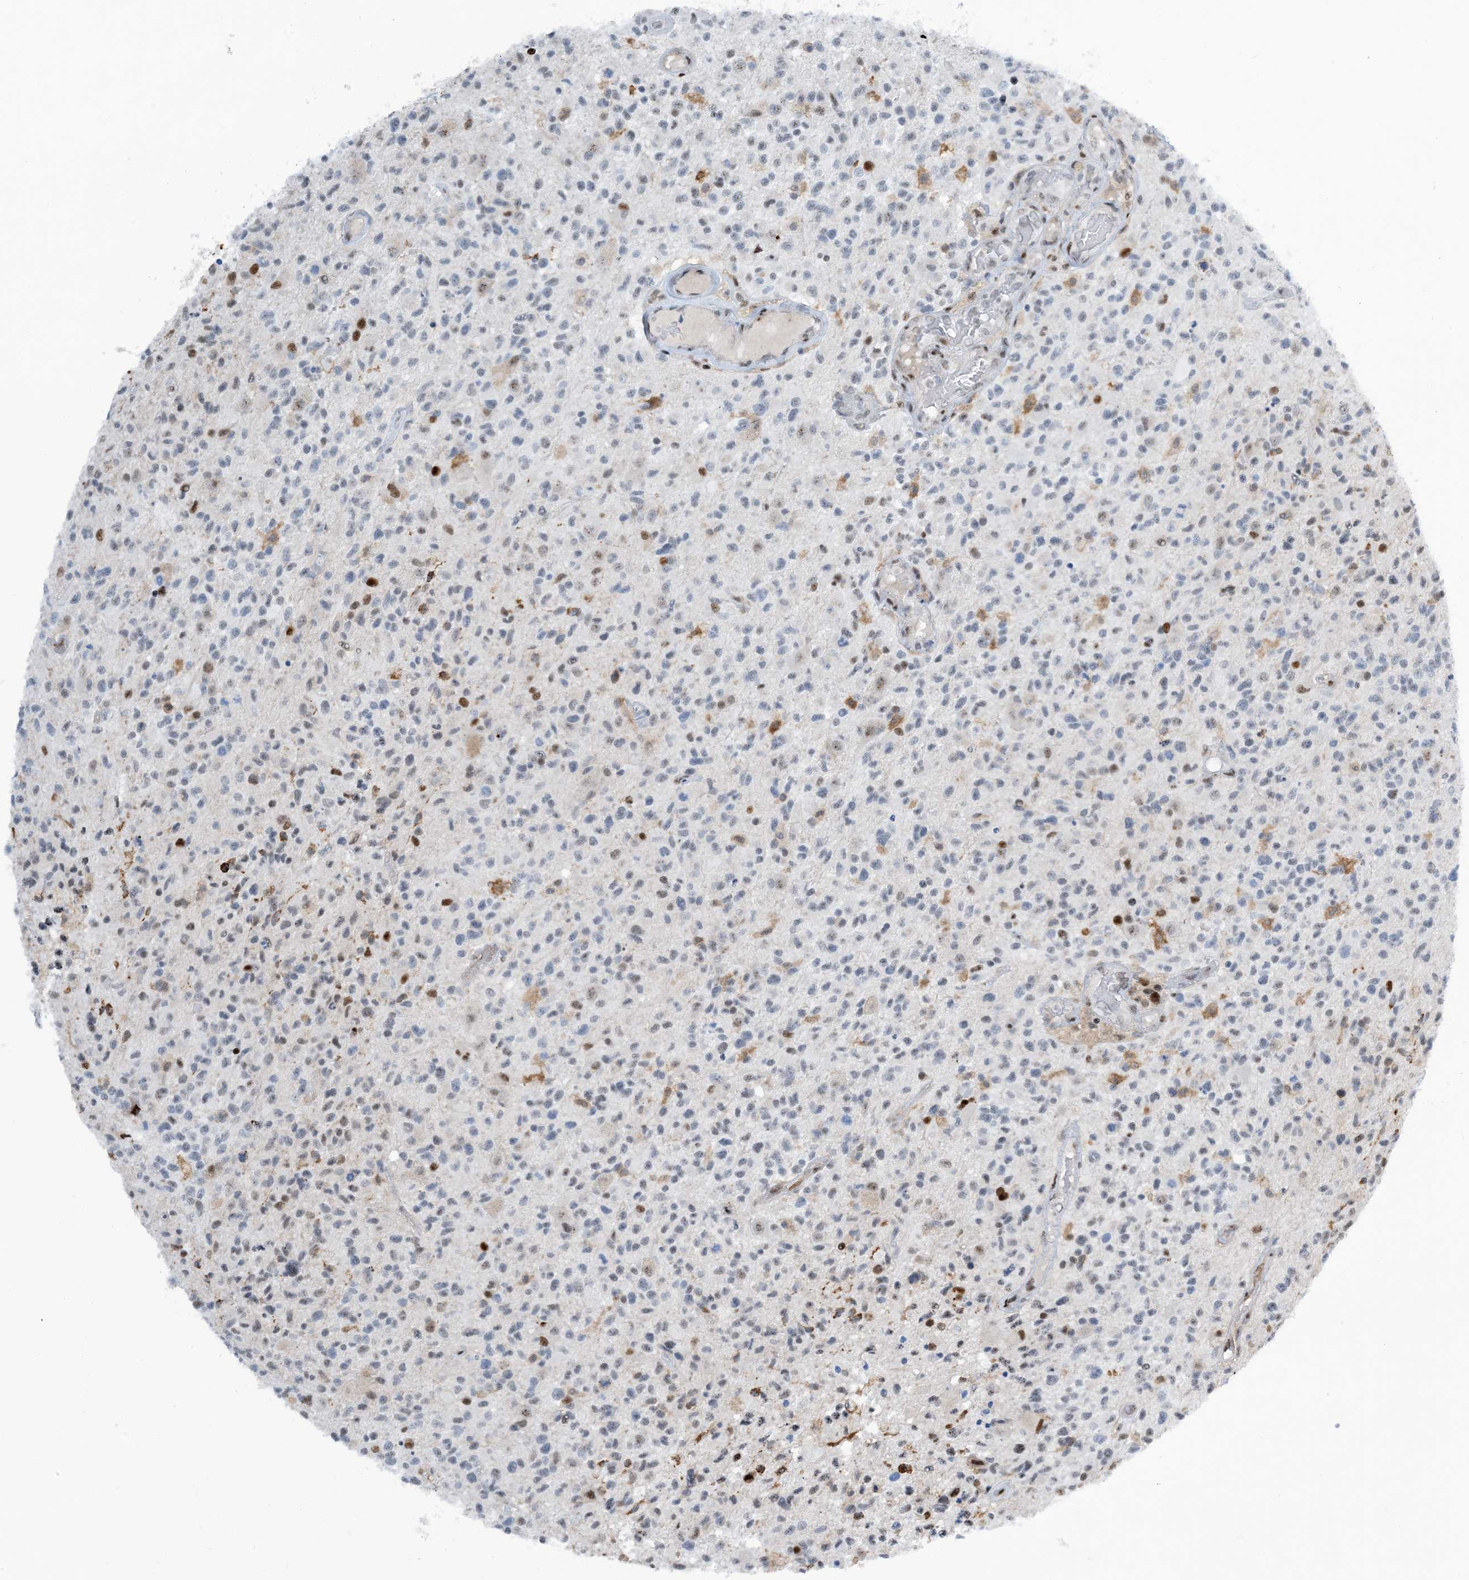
{"staining": {"intensity": "moderate", "quantity": "<25%", "location": "nuclear"}, "tissue": "glioma", "cell_type": "Tumor cells", "image_type": "cancer", "snomed": [{"axis": "morphology", "description": "Glioma, malignant, High grade"}, {"axis": "morphology", "description": "Glioblastoma, NOS"}, {"axis": "topography", "description": "Brain"}], "caption": "Immunohistochemistry staining of glioblastoma, which displays low levels of moderate nuclear expression in approximately <25% of tumor cells indicating moderate nuclear protein staining. The staining was performed using DAB (3,3'-diaminobenzidine) (brown) for protein detection and nuclei were counterstained in hematoxylin (blue).", "gene": "HEMK1", "patient": {"sex": "male", "age": 60}}